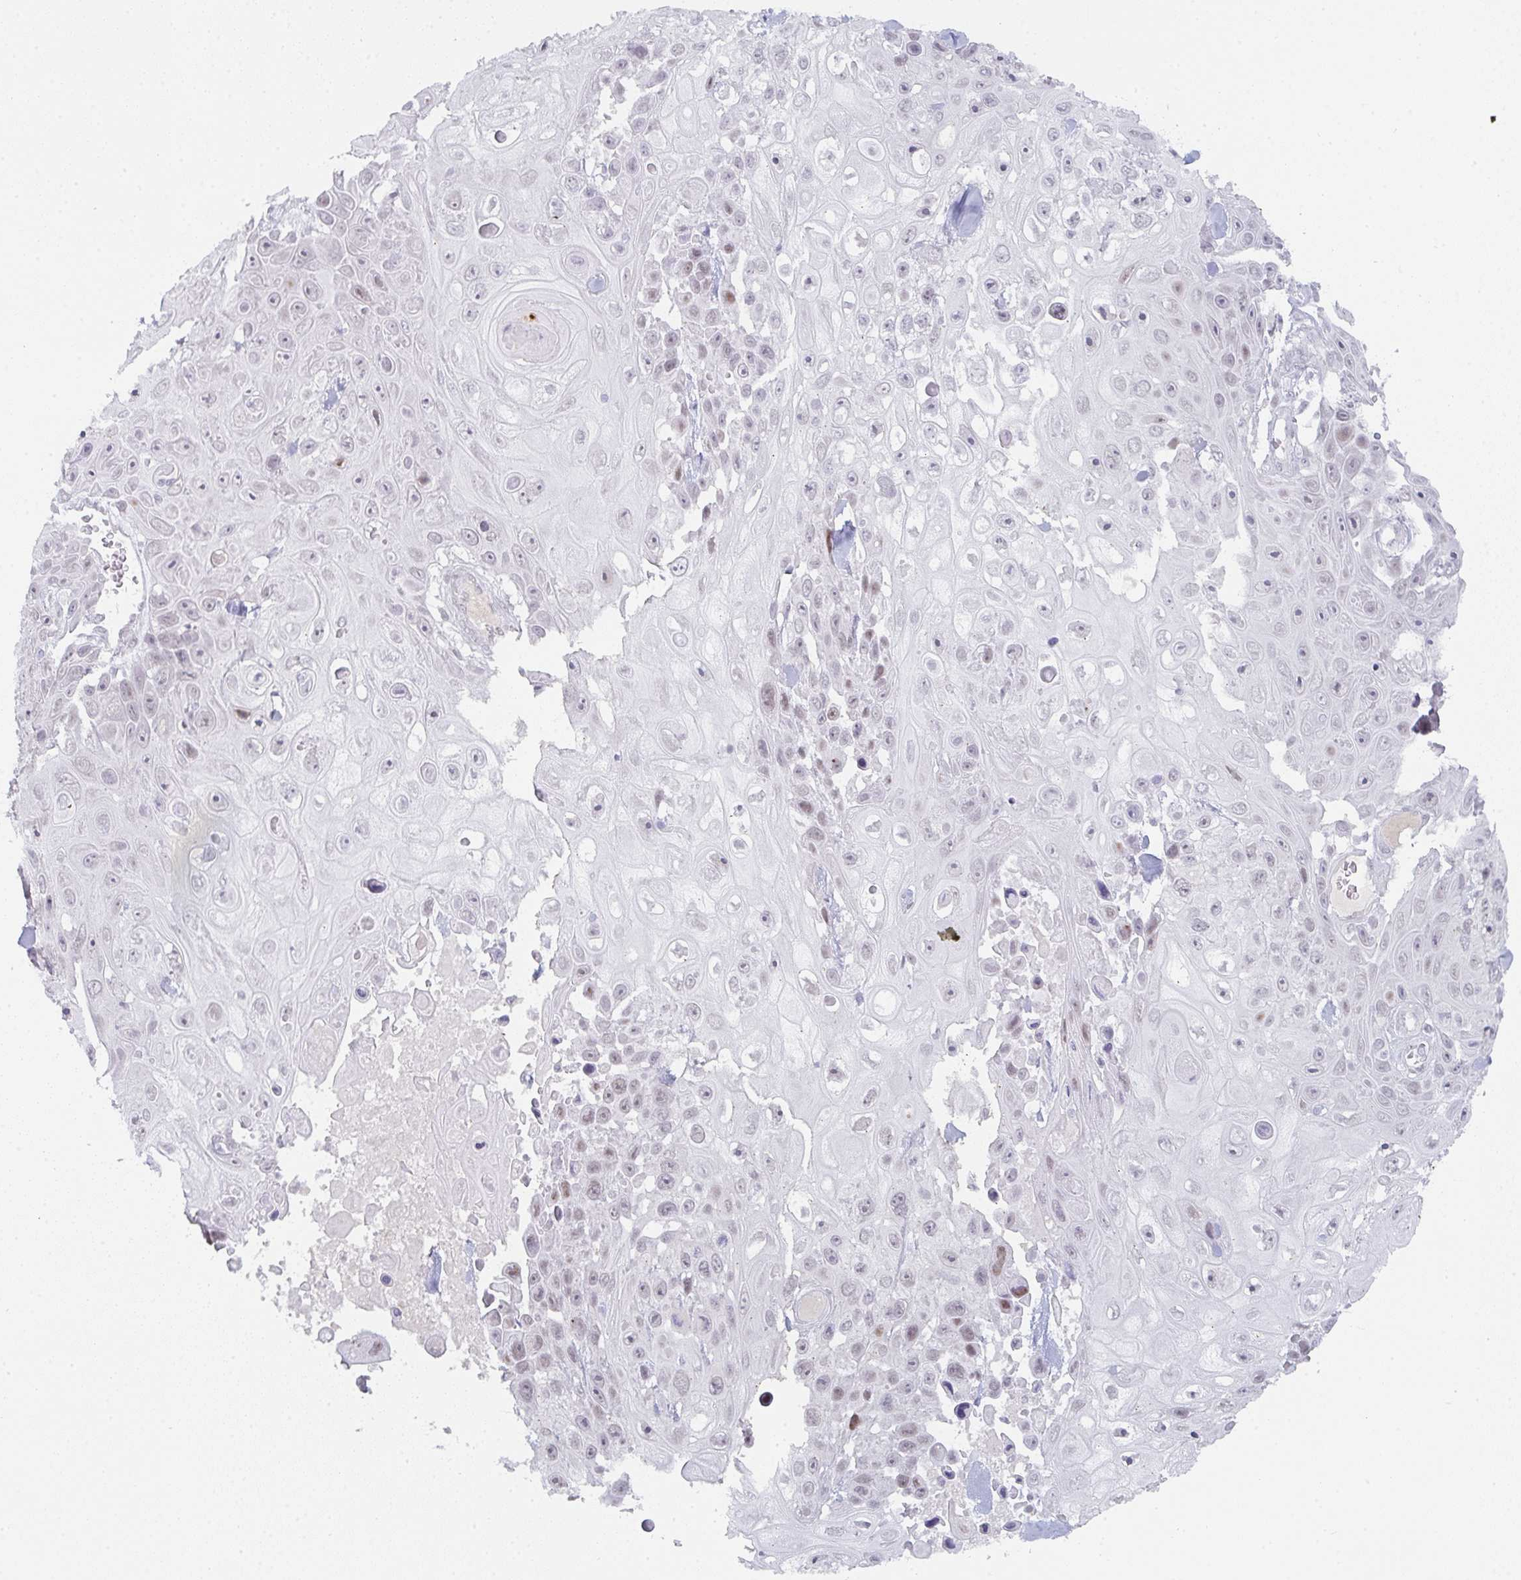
{"staining": {"intensity": "weak", "quantity": "<25%", "location": "nuclear"}, "tissue": "skin cancer", "cell_type": "Tumor cells", "image_type": "cancer", "snomed": [{"axis": "morphology", "description": "Squamous cell carcinoma, NOS"}, {"axis": "topography", "description": "Skin"}], "caption": "Immunohistochemistry image of skin cancer (squamous cell carcinoma) stained for a protein (brown), which demonstrates no staining in tumor cells. (Stains: DAB (3,3'-diaminobenzidine) IHC with hematoxylin counter stain, Microscopy: brightfield microscopy at high magnification).", "gene": "LIN54", "patient": {"sex": "male", "age": 82}}